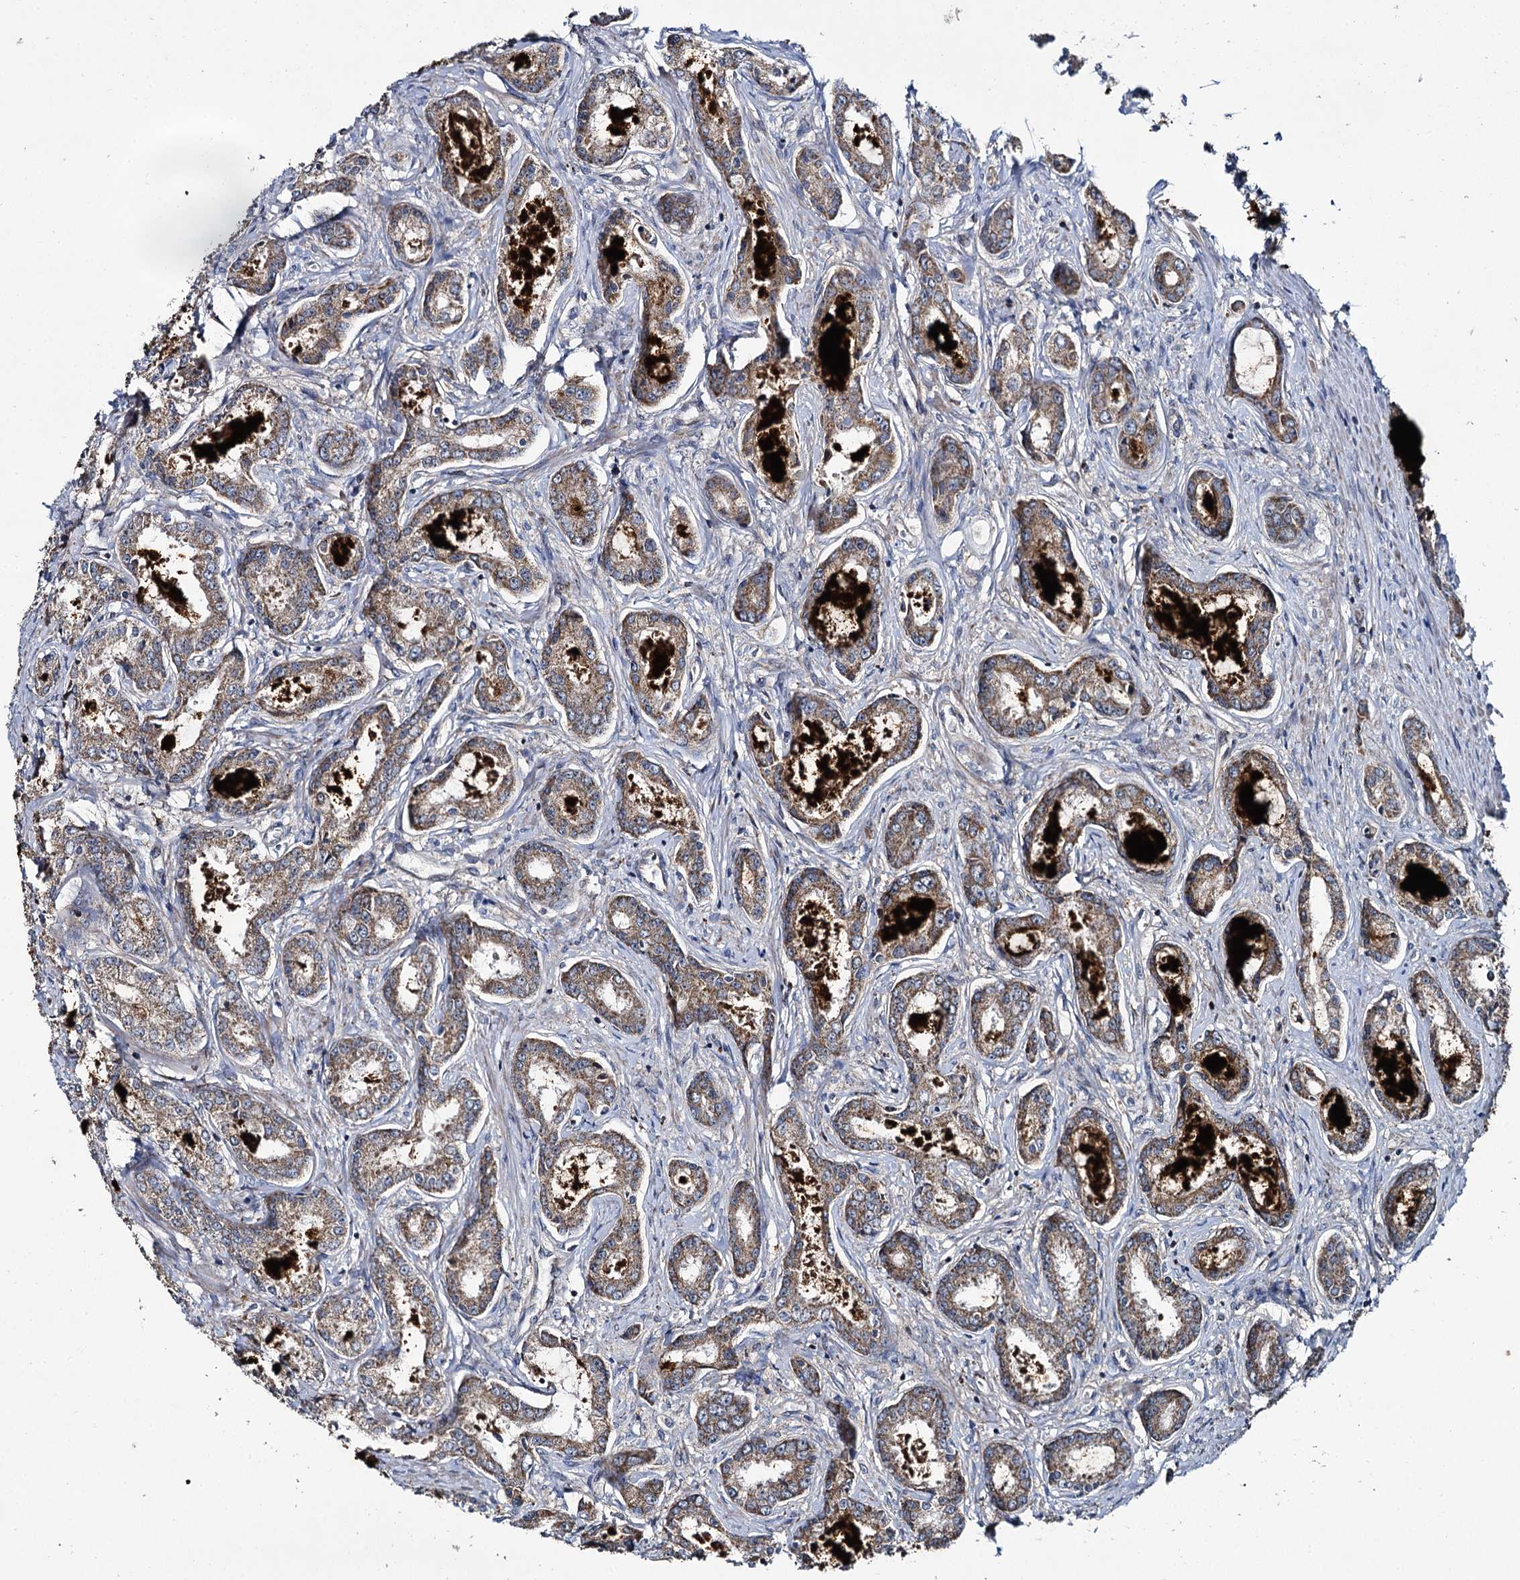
{"staining": {"intensity": "moderate", "quantity": ">75%", "location": "cytoplasmic/membranous"}, "tissue": "prostate cancer", "cell_type": "Tumor cells", "image_type": "cancer", "snomed": [{"axis": "morphology", "description": "Adenocarcinoma, Low grade"}, {"axis": "topography", "description": "Prostate"}], "caption": "The immunohistochemical stain labels moderate cytoplasmic/membranous staining in tumor cells of prostate cancer tissue.", "gene": "METTL4", "patient": {"sex": "male", "age": 68}}